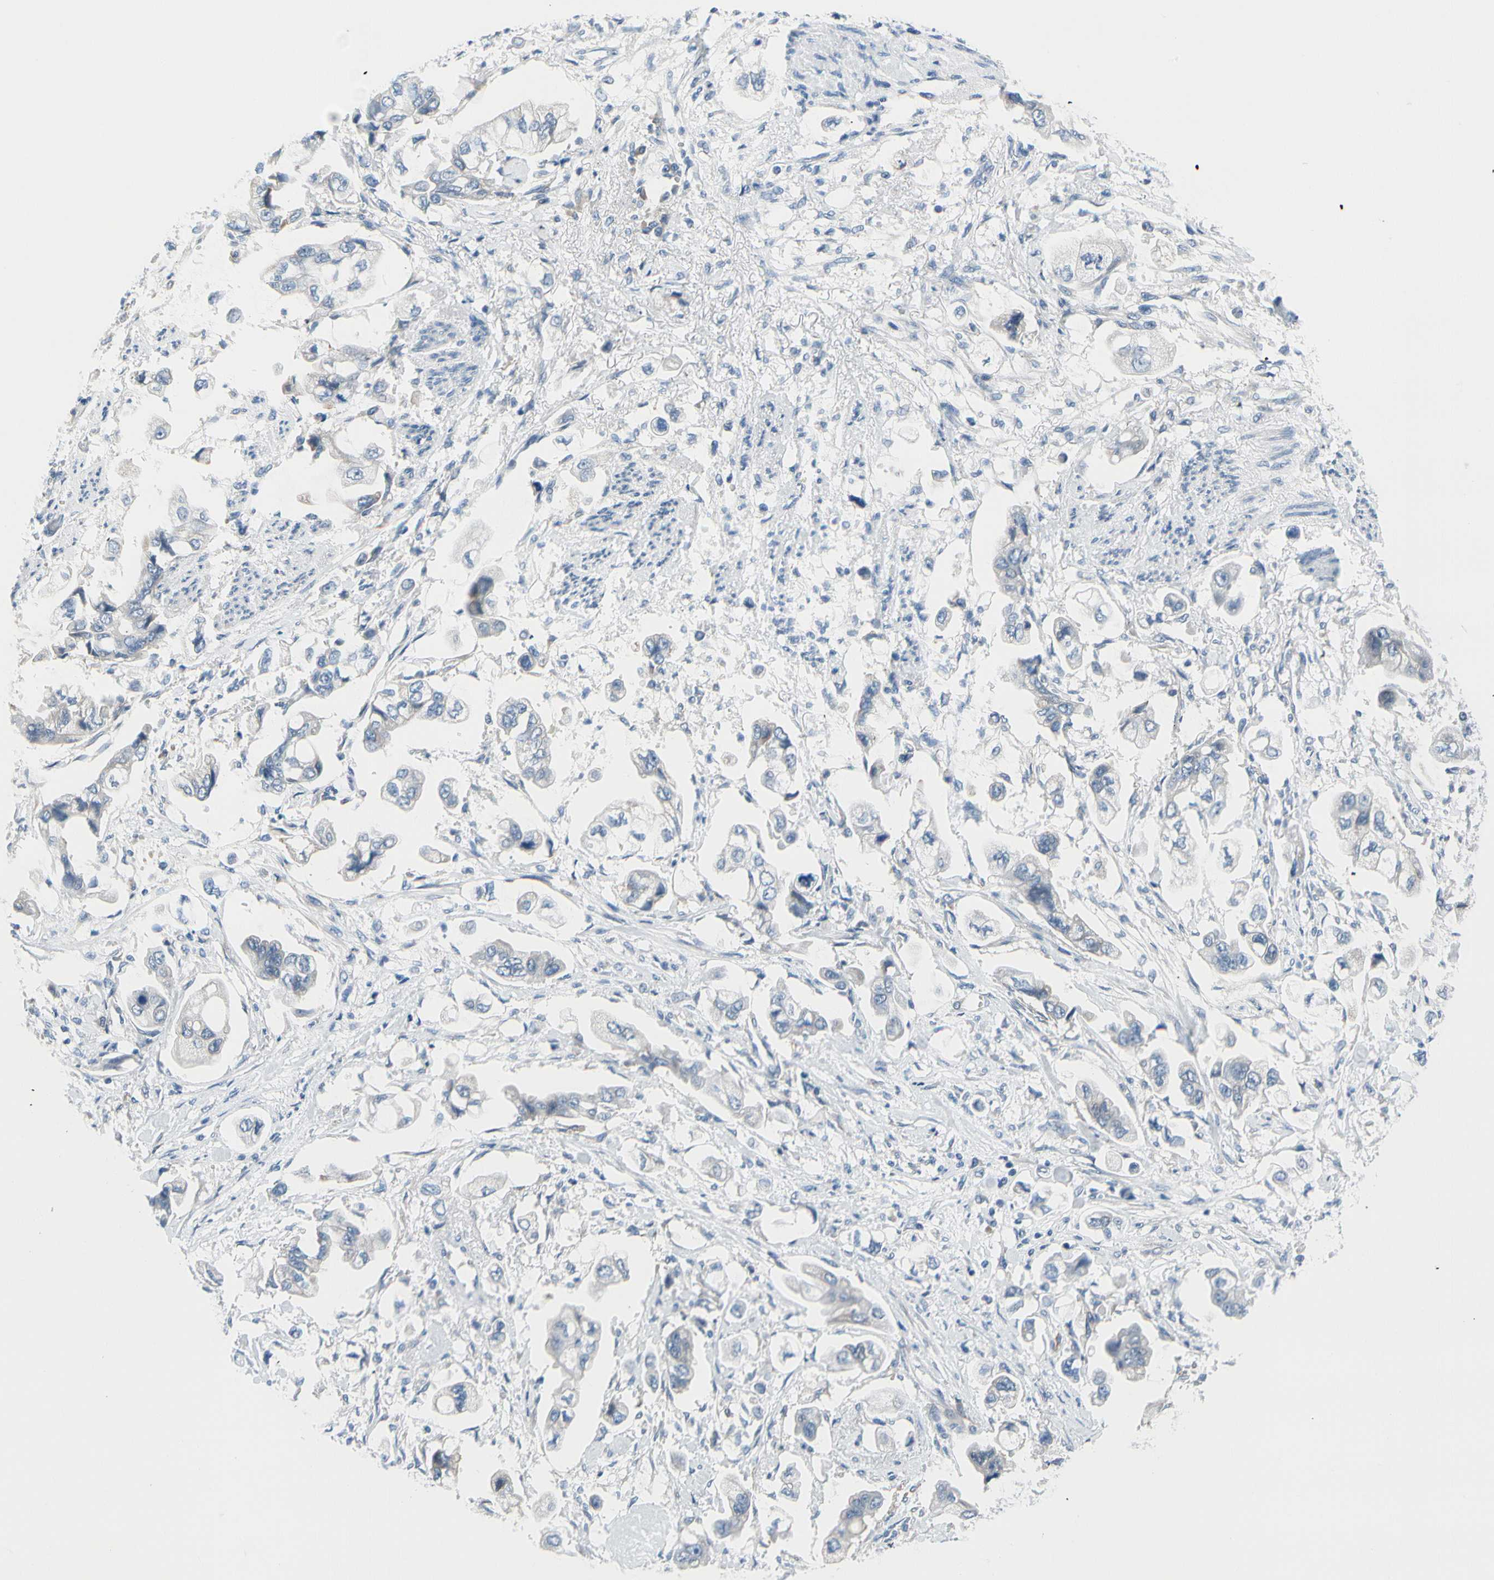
{"staining": {"intensity": "negative", "quantity": "none", "location": "none"}, "tissue": "stomach cancer", "cell_type": "Tumor cells", "image_type": "cancer", "snomed": [{"axis": "morphology", "description": "Adenocarcinoma, NOS"}, {"axis": "topography", "description": "Stomach"}], "caption": "A high-resolution micrograph shows immunohistochemistry staining of stomach cancer, which demonstrates no significant staining in tumor cells.", "gene": "FCER2", "patient": {"sex": "male", "age": 62}}